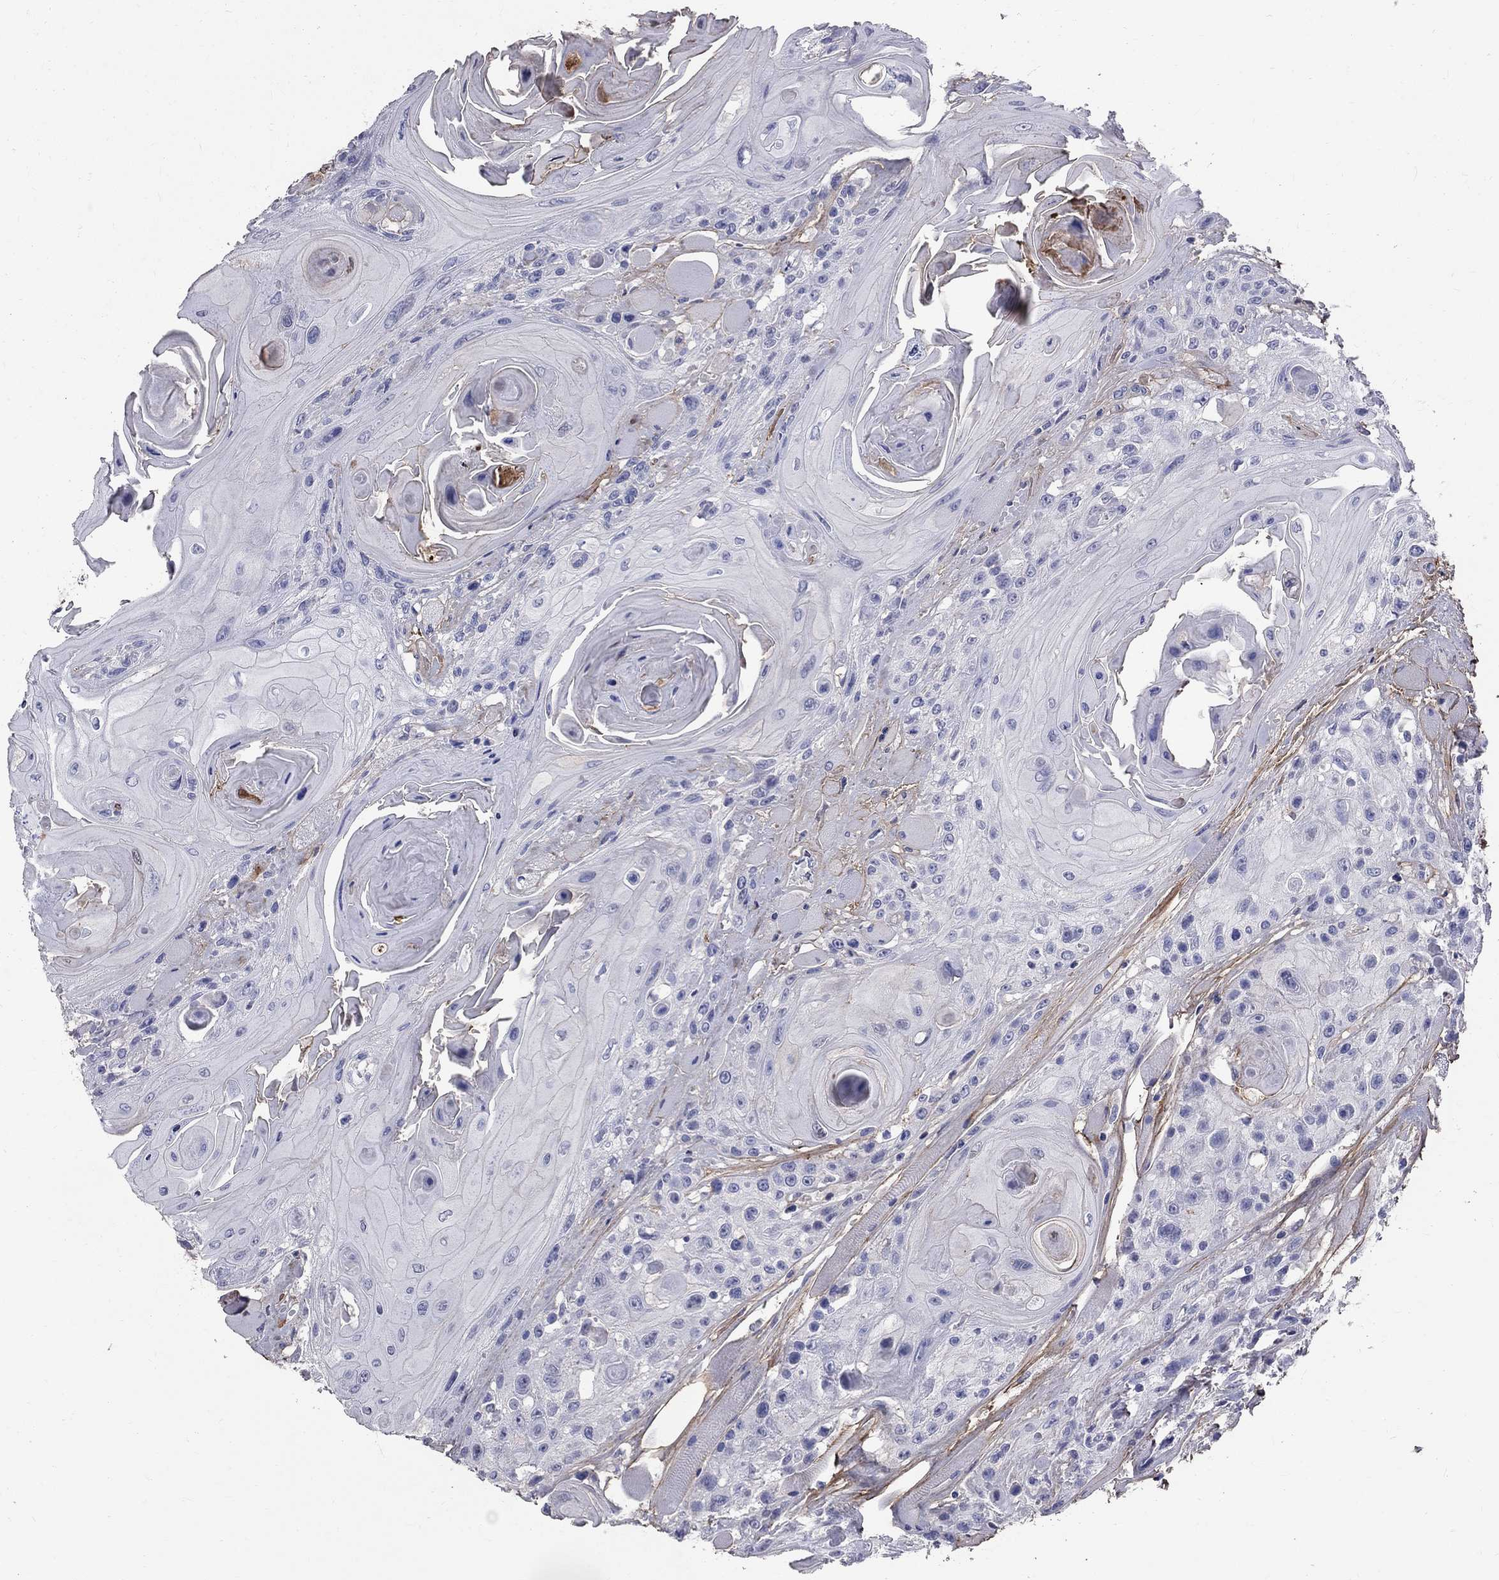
{"staining": {"intensity": "negative", "quantity": "none", "location": "none"}, "tissue": "head and neck cancer", "cell_type": "Tumor cells", "image_type": "cancer", "snomed": [{"axis": "morphology", "description": "Squamous cell carcinoma, NOS"}, {"axis": "topography", "description": "Head-Neck"}], "caption": "The IHC photomicrograph has no significant positivity in tumor cells of head and neck cancer tissue.", "gene": "ANXA10", "patient": {"sex": "female", "age": 59}}